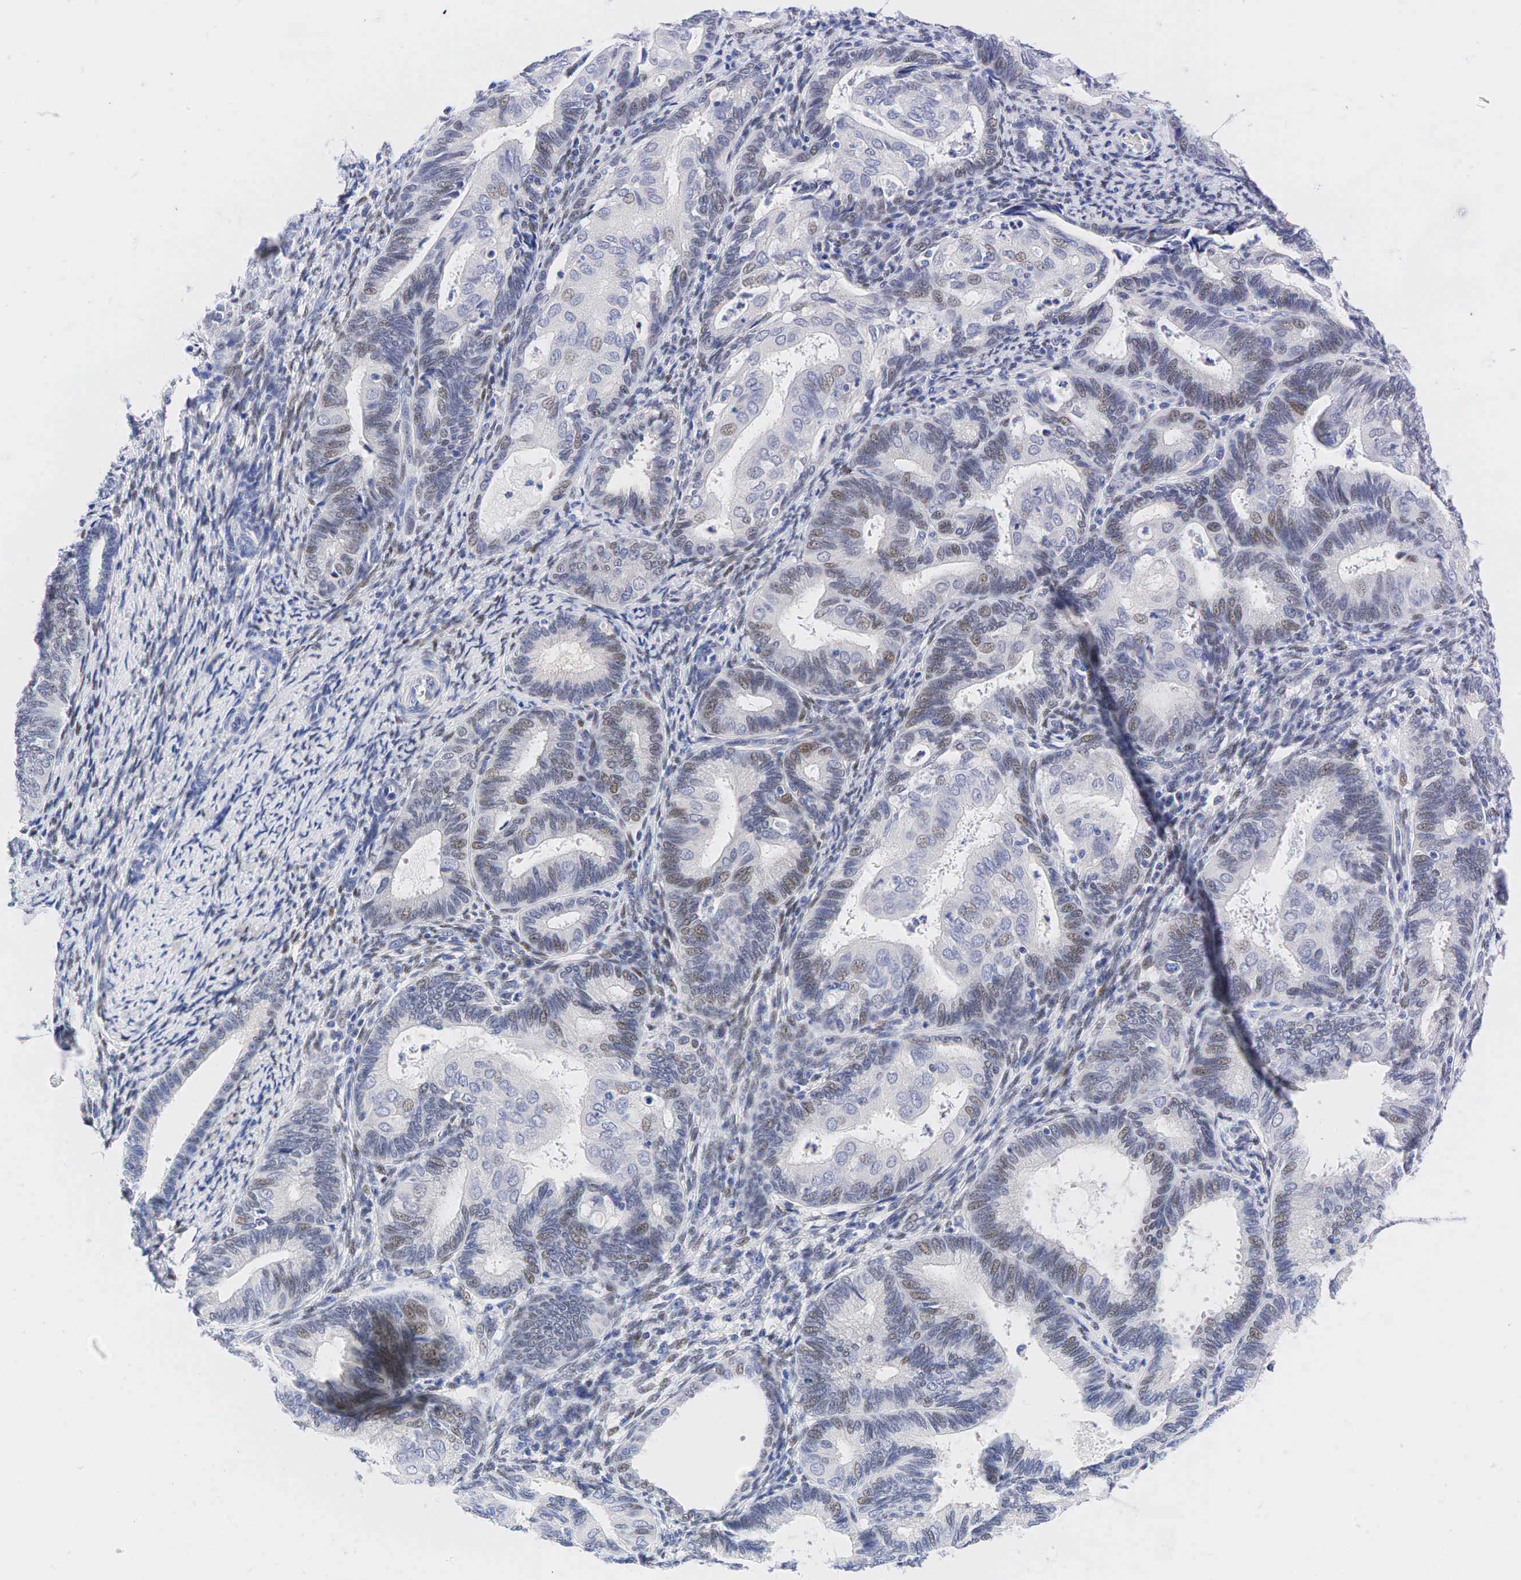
{"staining": {"intensity": "weak", "quantity": "25%-75%", "location": "nuclear"}, "tissue": "endometrial cancer", "cell_type": "Tumor cells", "image_type": "cancer", "snomed": [{"axis": "morphology", "description": "Adenocarcinoma, NOS"}, {"axis": "topography", "description": "Endometrium"}], "caption": "High-power microscopy captured an immunohistochemistry (IHC) histopathology image of endometrial cancer (adenocarcinoma), revealing weak nuclear staining in approximately 25%-75% of tumor cells.", "gene": "AR", "patient": {"sex": "female", "age": 63}}